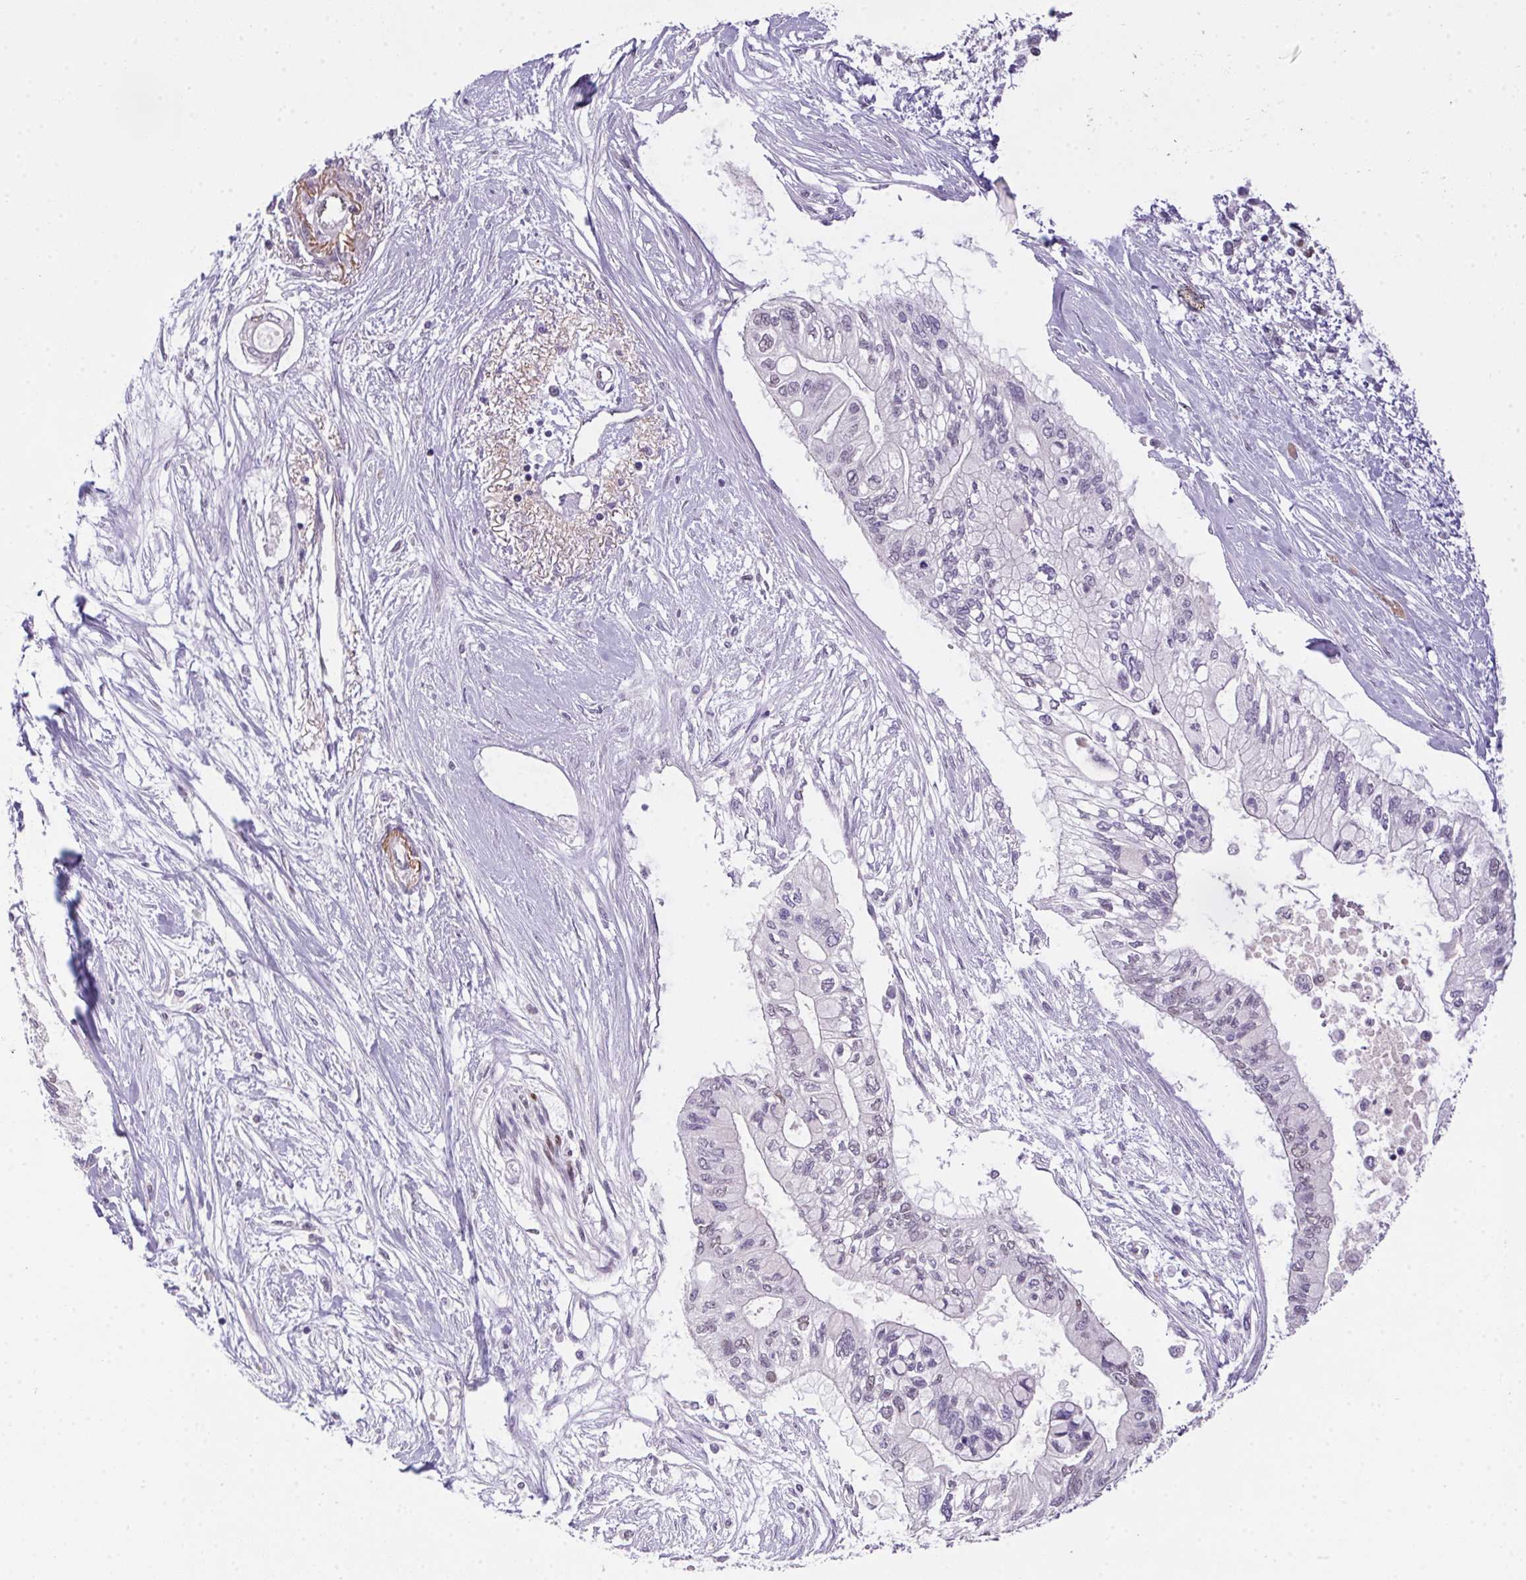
{"staining": {"intensity": "negative", "quantity": "none", "location": "none"}, "tissue": "pancreatic cancer", "cell_type": "Tumor cells", "image_type": "cancer", "snomed": [{"axis": "morphology", "description": "Adenocarcinoma, NOS"}, {"axis": "topography", "description": "Pancreas"}], "caption": "This is an immunohistochemistry image of pancreatic cancer (adenocarcinoma). There is no staining in tumor cells.", "gene": "SP9", "patient": {"sex": "female", "age": 77}}